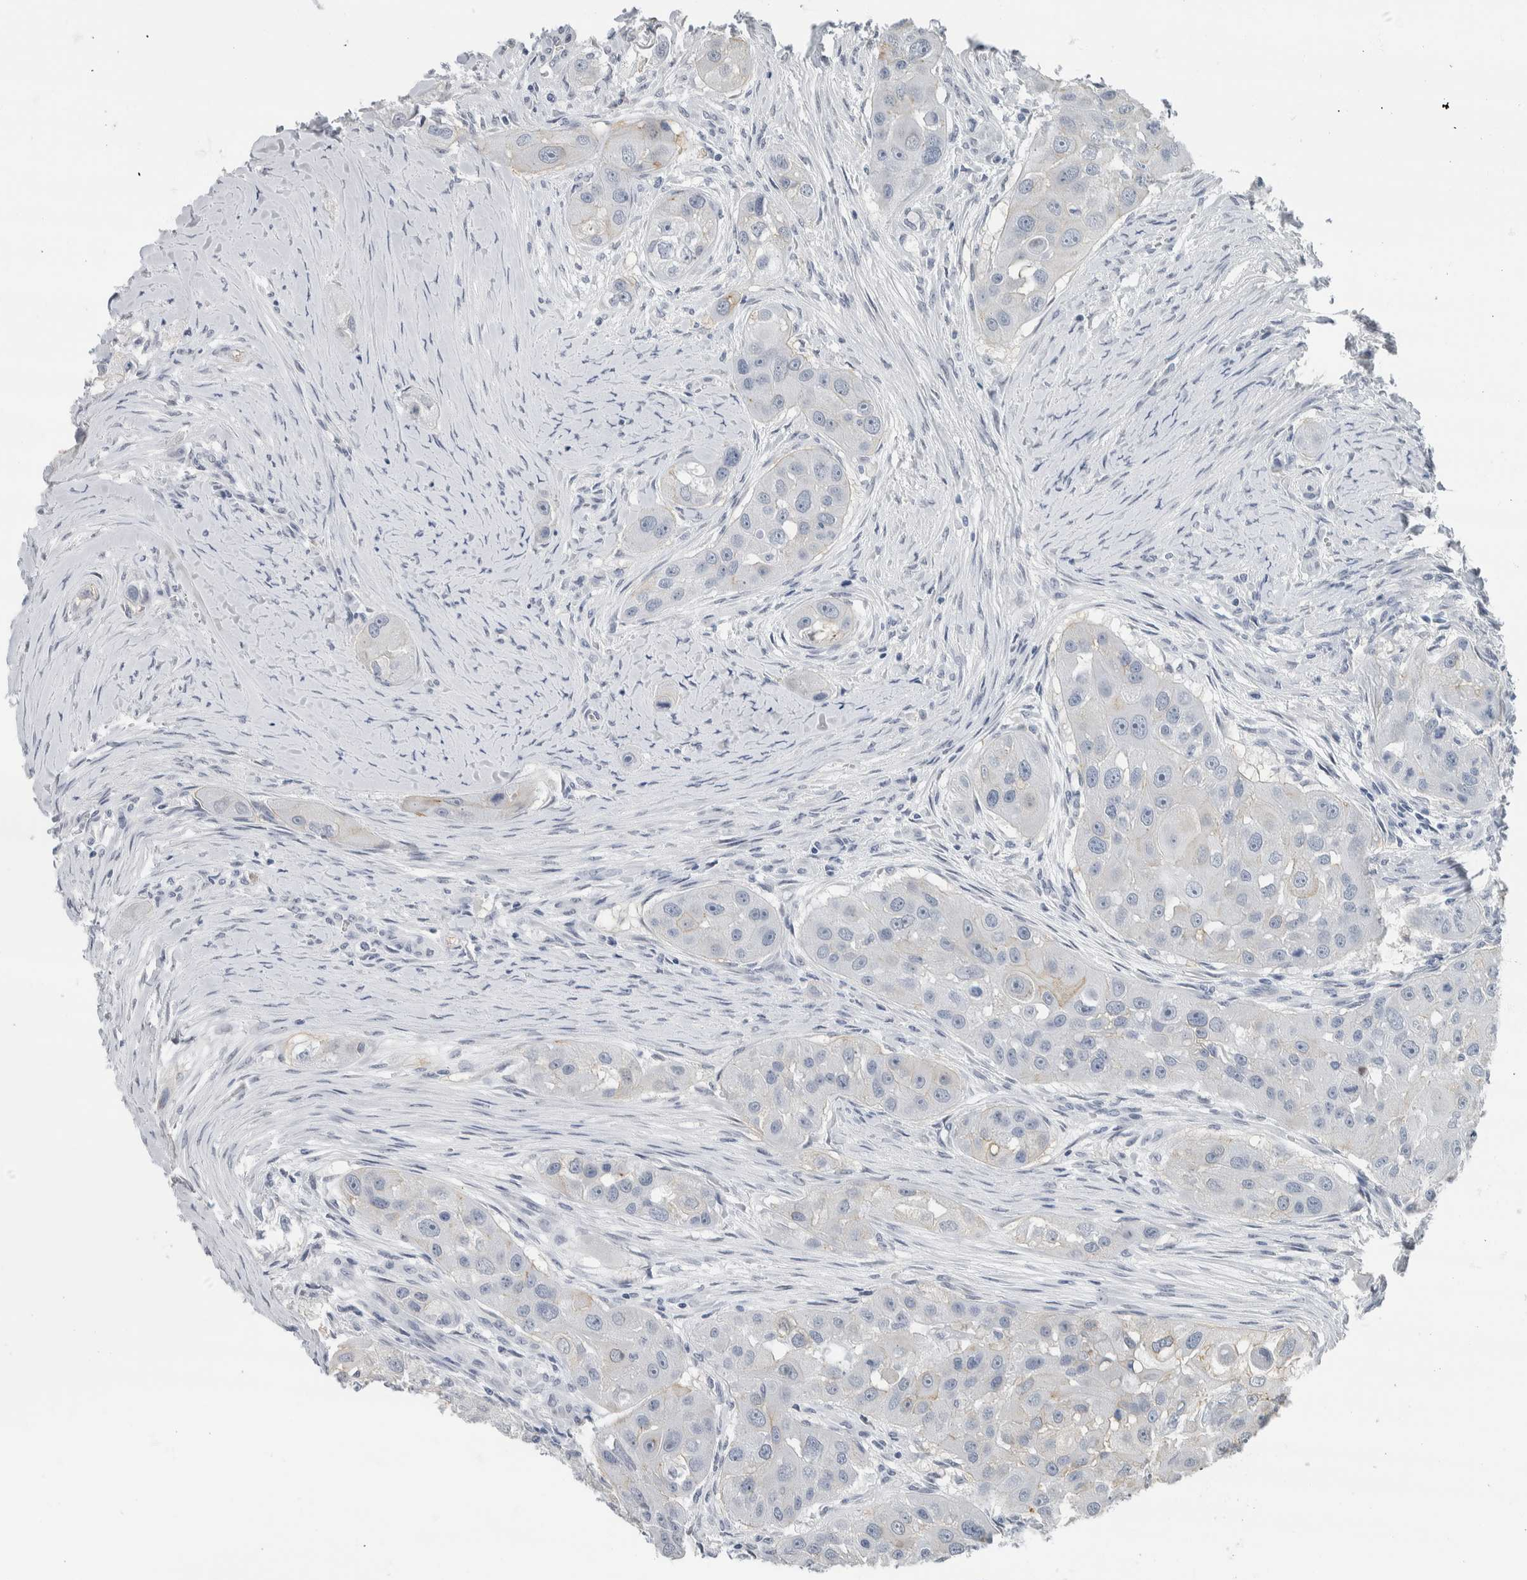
{"staining": {"intensity": "negative", "quantity": "none", "location": "none"}, "tissue": "head and neck cancer", "cell_type": "Tumor cells", "image_type": "cancer", "snomed": [{"axis": "morphology", "description": "Normal tissue, NOS"}, {"axis": "morphology", "description": "Squamous cell carcinoma, NOS"}, {"axis": "topography", "description": "Skeletal muscle"}, {"axis": "topography", "description": "Head-Neck"}], "caption": "There is no significant expression in tumor cells of head and neck squamous cell carcinoma.", "gene": "NEFM", "patient": {"sex": "male", "age": 51}}